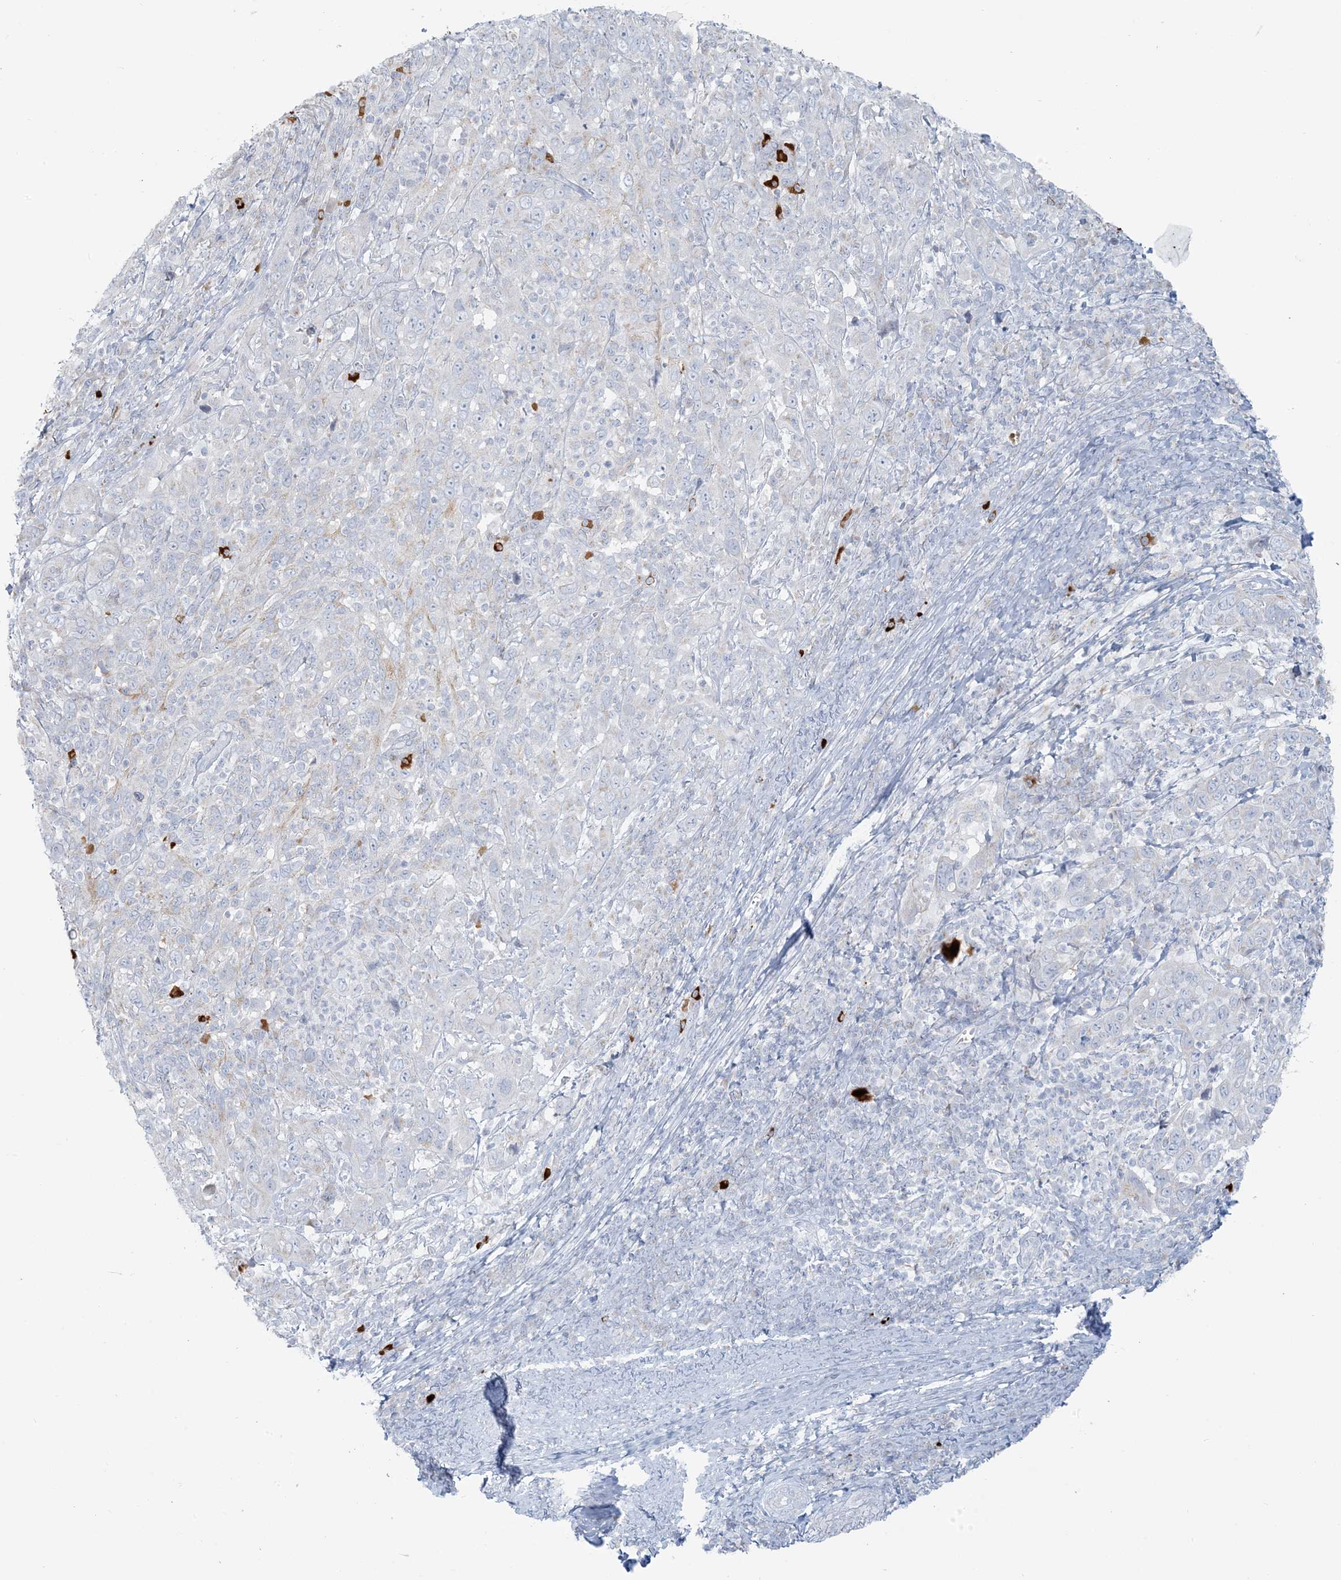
{"staining": {"intensity": "negative", "quantity": "none", "location": "none"}, "tissue": "cervical cancer", "cell_type": "Tumor cells", "image_type": "cancer", "snomed": [{"axis": "morphology", "description": "Squamous cell carcinoma, NOS"}, {"axis": "topography", "description": "Cervix"}], "caption": "Immunohistochemistry photomicrograph of cervical squamous cell carcinoma stained for a protein (brown), which reveals no positivity in tumor cells.", "gene": "SCML1", "patient": {"sex": "female", "age": 46}}